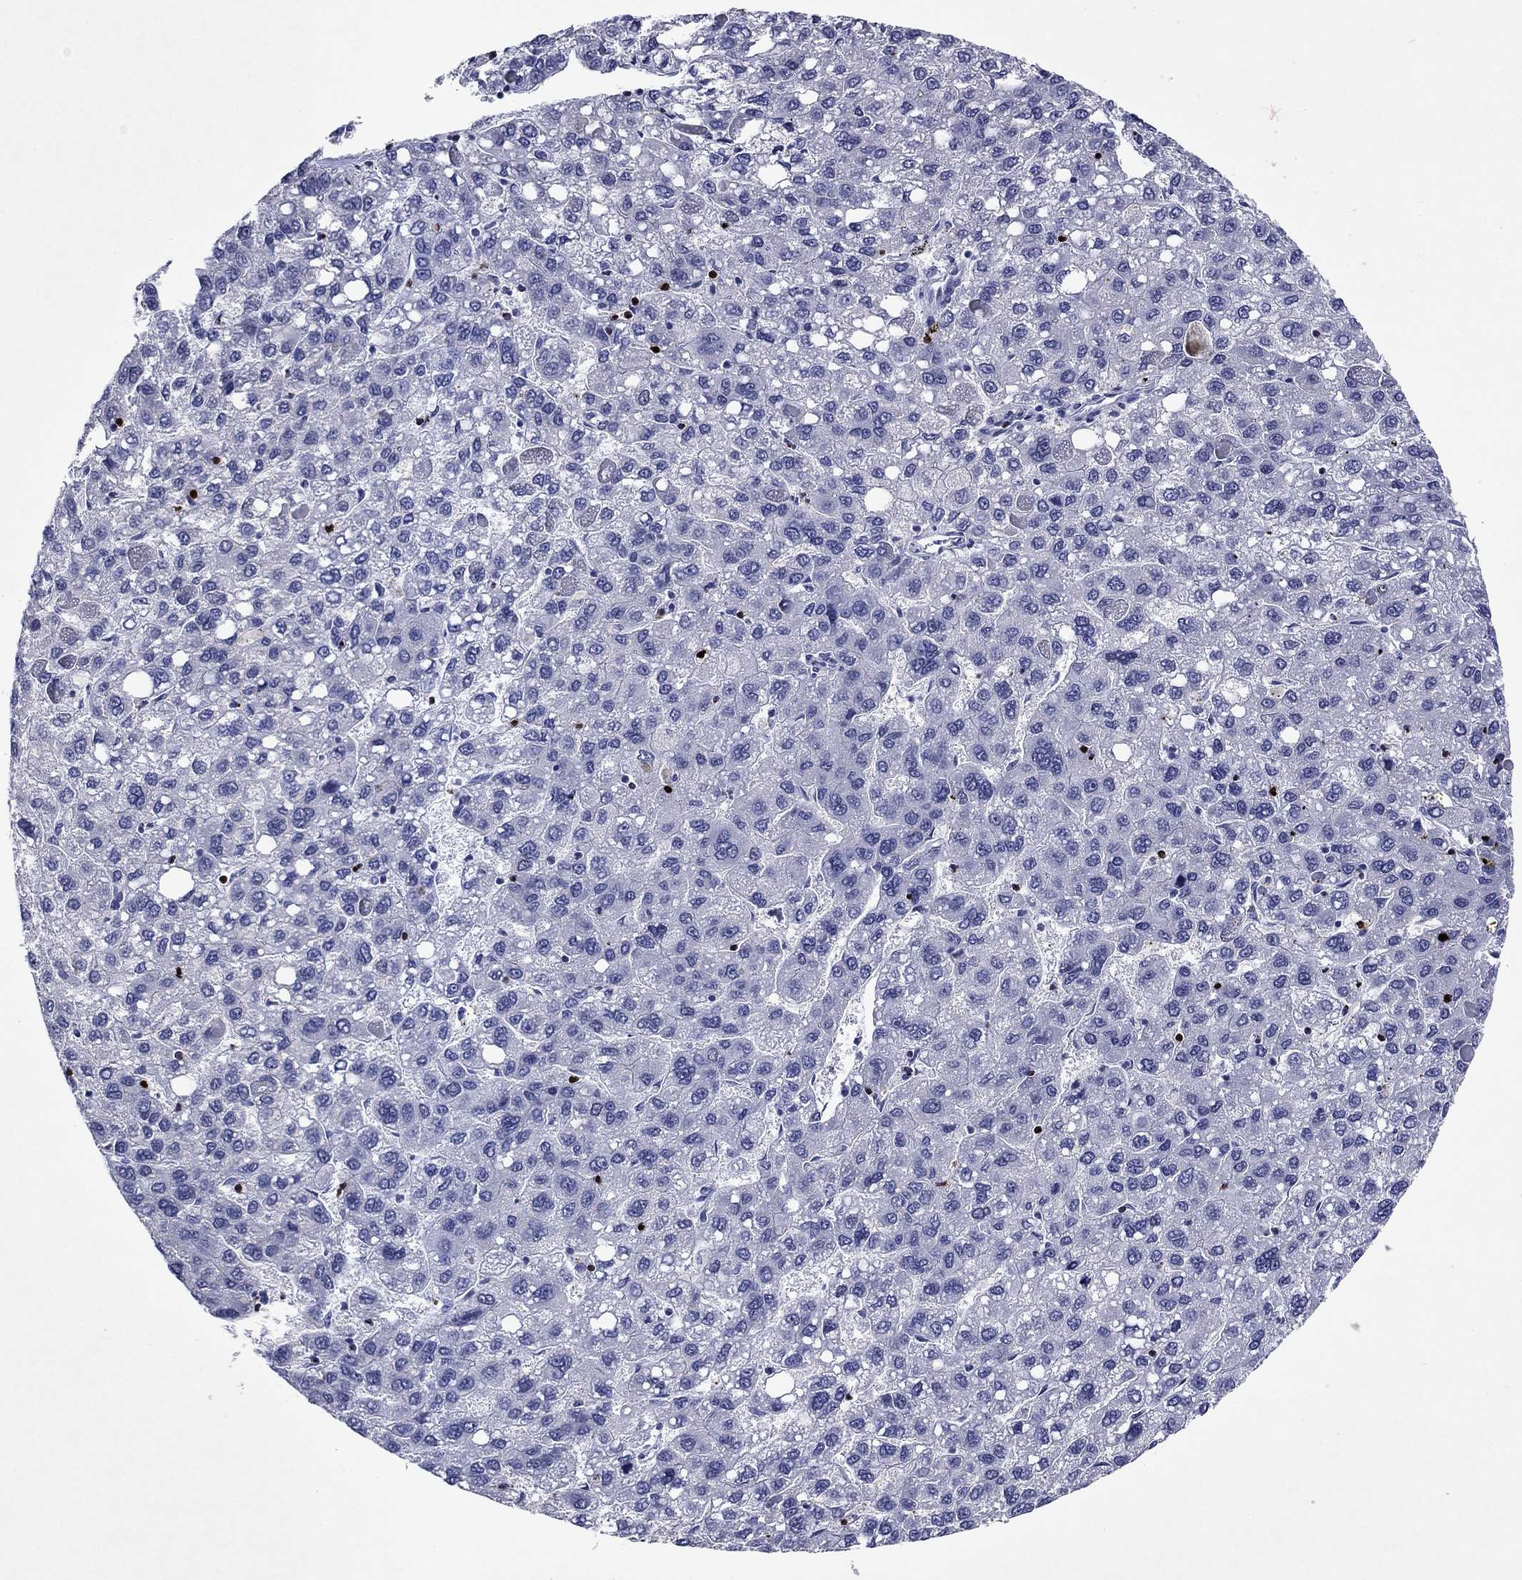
{"staining": {"intensity": "negative", "quantity": "none", "location": "none"}, "tissue": "liver cancer", "cell_type": "Tumor cells", "image_type": "cancer", "snomed": [{"axis": "morphology", "description": "Carcinoma, Hepatocellular, NOS"}, {"axis": "topography", "description": "Liver"}], "caption": "Immunohistochemistry (IHC) histopathology image of neoplastic tissue: human liver cancer stained with DAB demonstrates no significant protein staining in tumor cells. (Brightfield microscopy of DAB immunohistochemistry at high magnification).", "gene": "GZMK", "patient": {"sex": "female", "age": 82}}